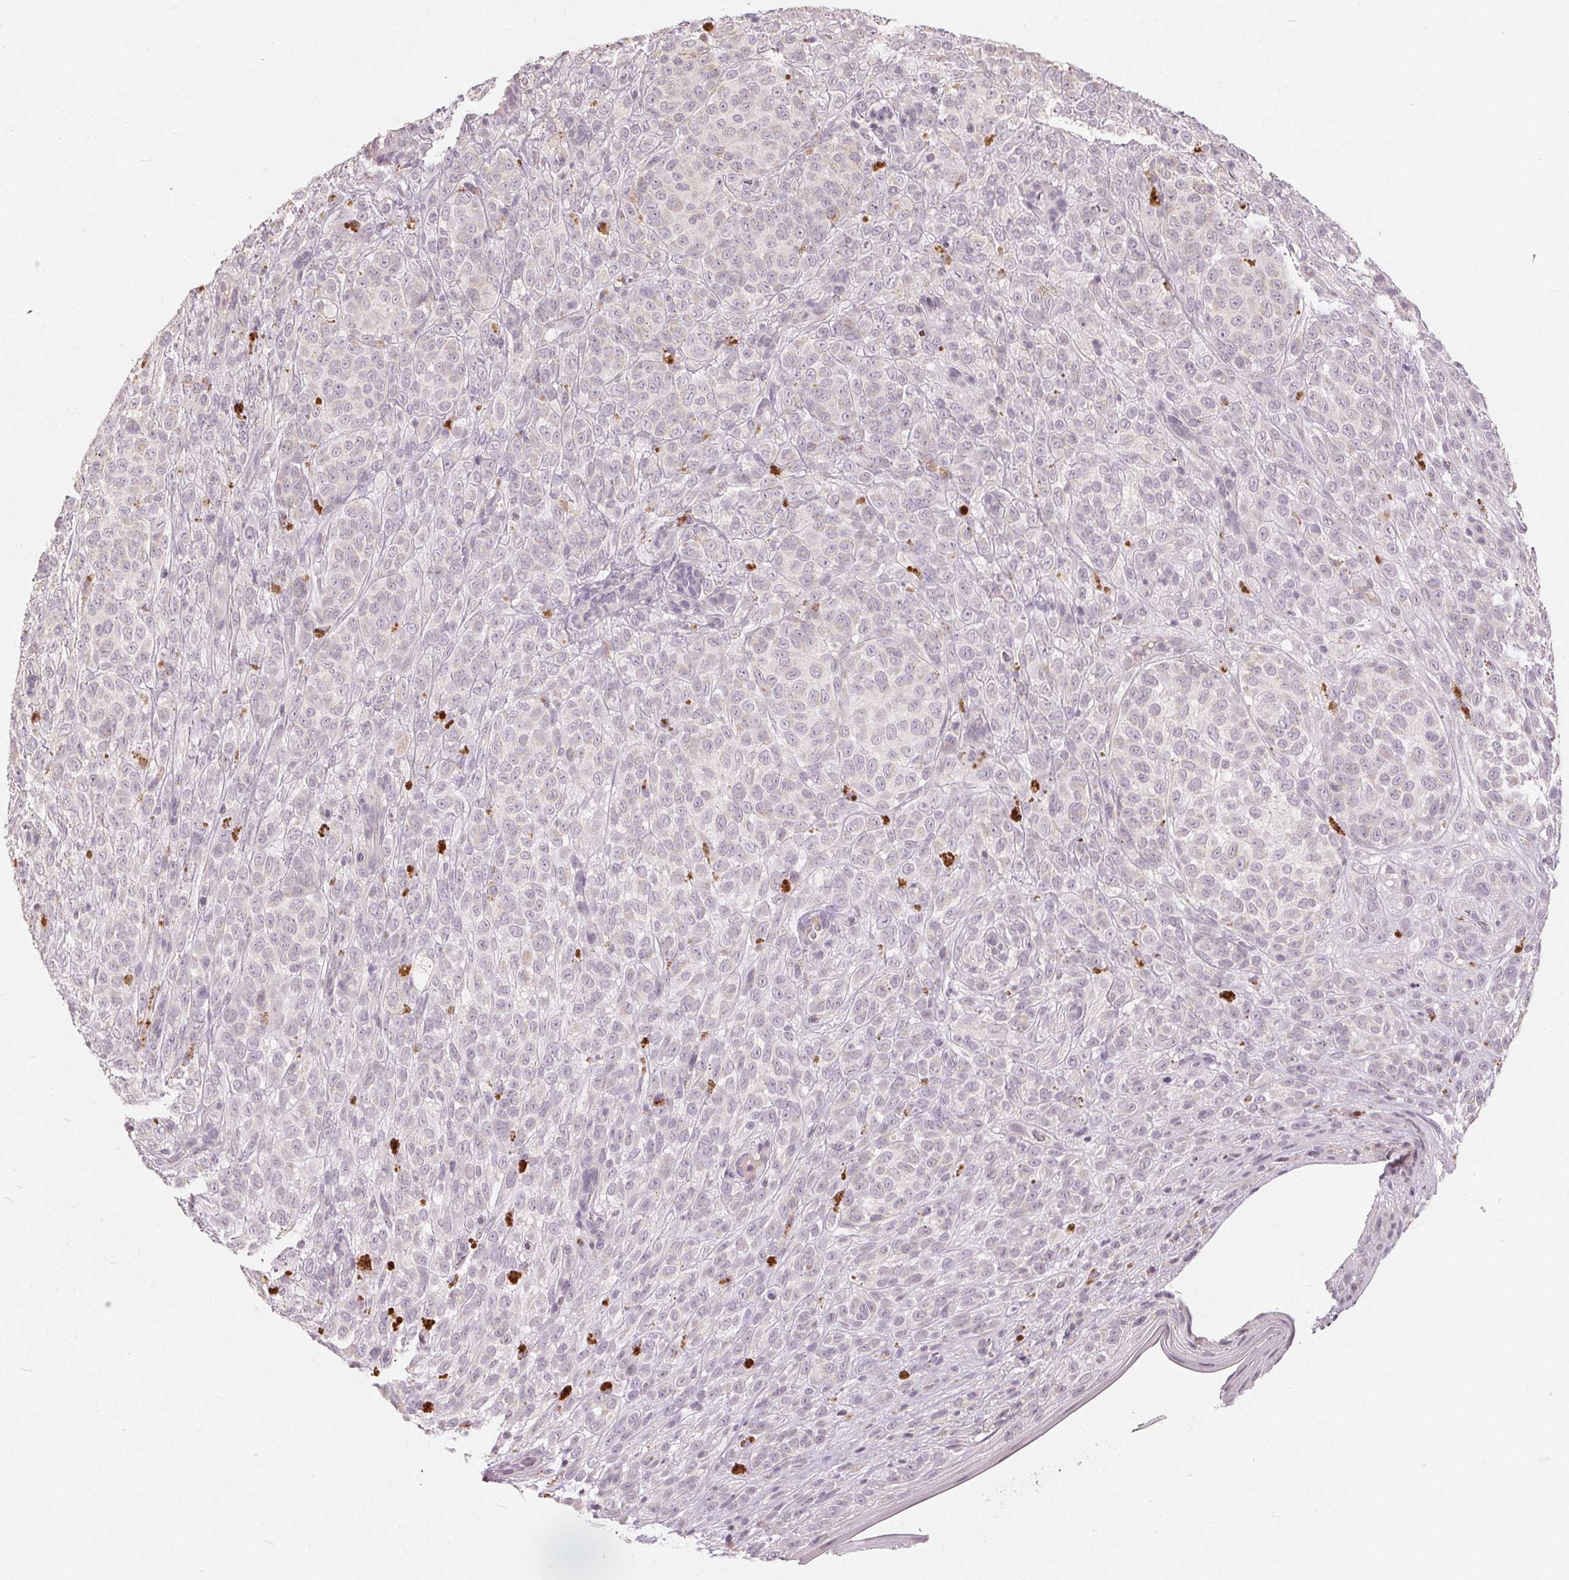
{"staining": {"intensity": "negative", "quantity": "none", "location": "none"}, "tissue": "melanoma", "cell_type": "Tumor cells", "image_type": "cancer", "snomed": [{"axis": "morphology", "description": "Malignant melanoma, NOS"}, {"axis": "topography", "description": "Skin"}], "caption": "This is an immunohistochemistry photomicrograph of malignant melanoma. There is no expression in tumor cells.", "gene": "TRIM60", "patient": {"sex": "female", "age": 86}}